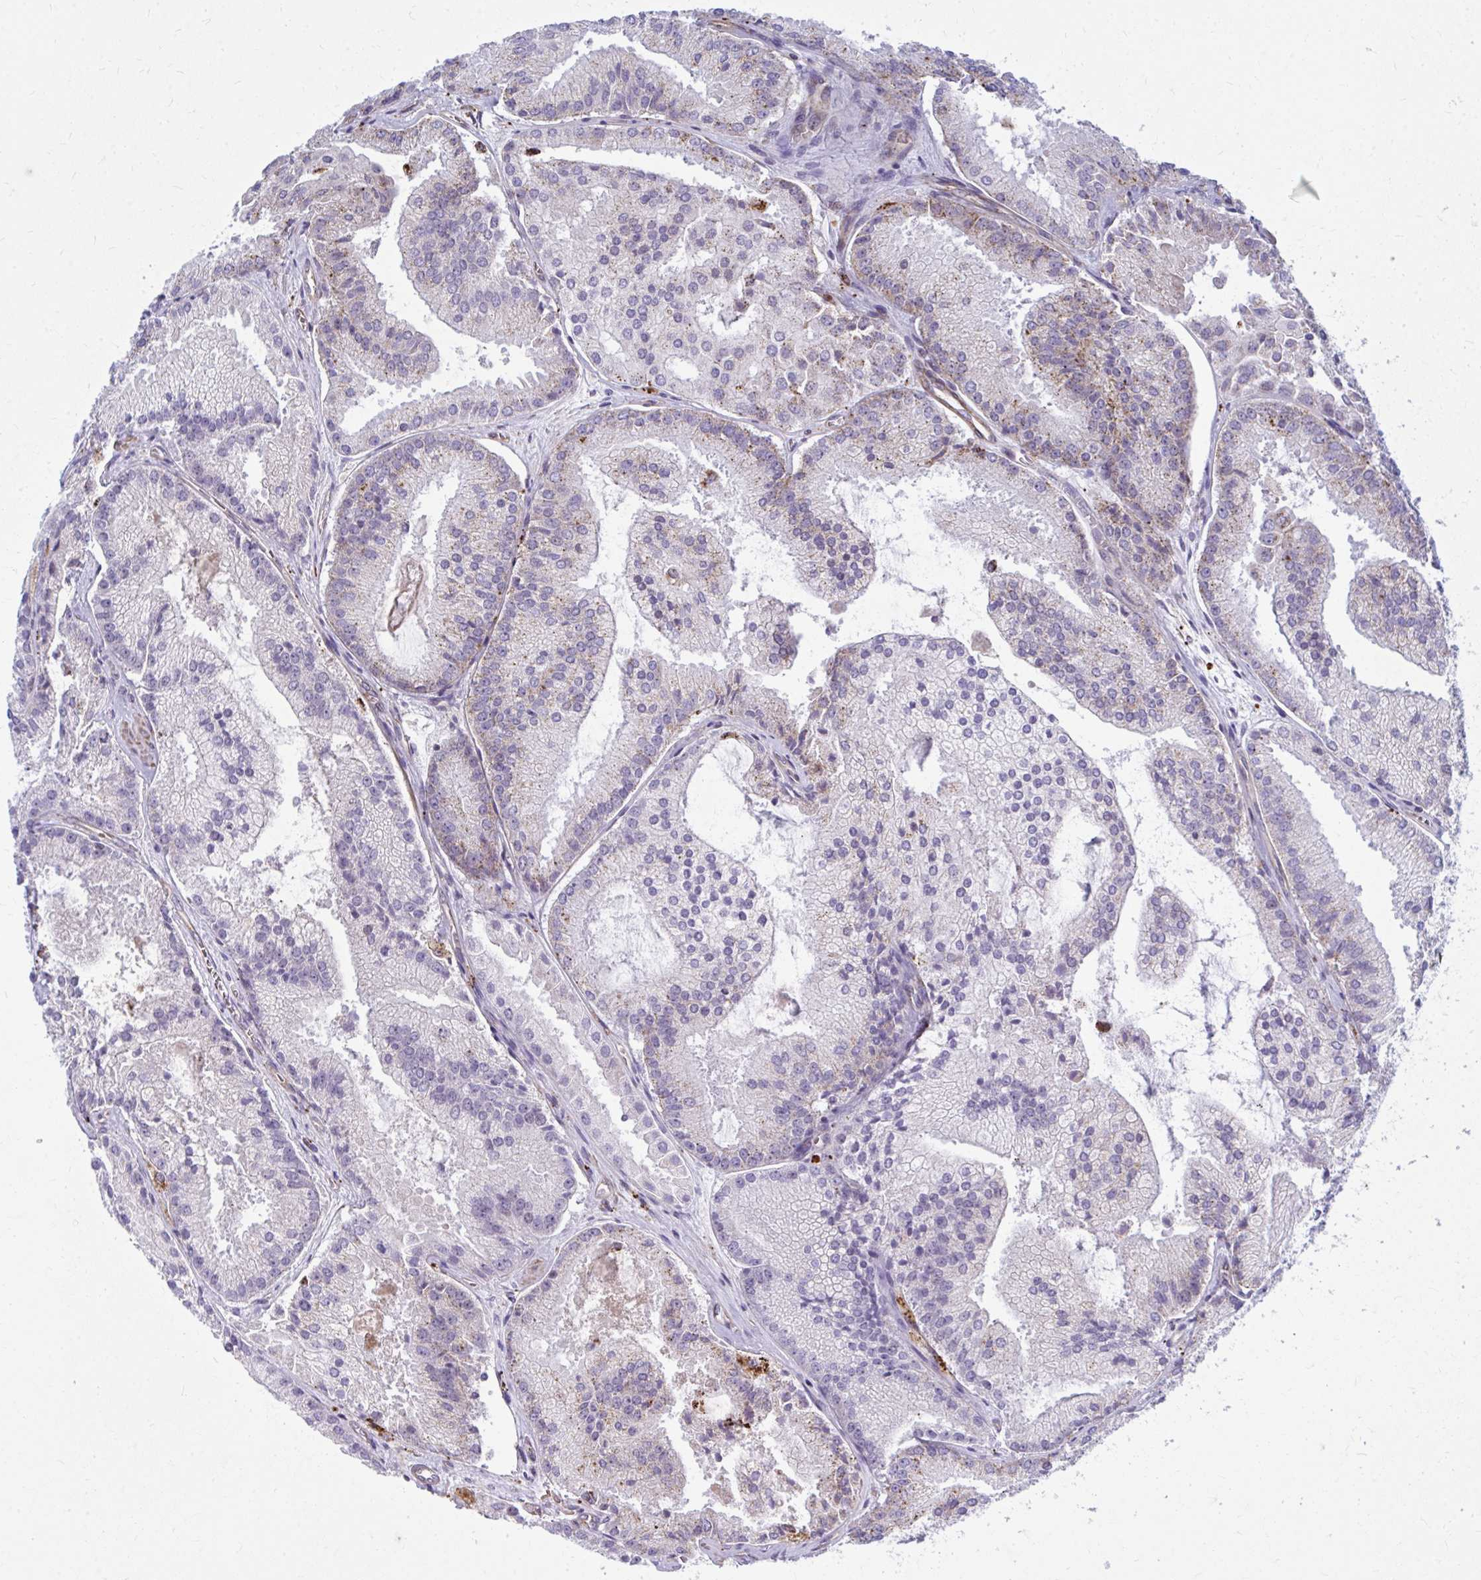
{"staining": {"intensity": "weak", "quantity": "25%-75%", "location": "cytoplasmic/membranous"}, "tissue": "prostate cancer", "cell_type": "Tumor cells", "image_type": "cancer", "snomed": [{"axis": "morphology", "description": "Adenocarcinoma, High grade"}, {"axis": "topography", "description": "Prostate"}], "caption": "IHC of human prostate cancer displays low levels of weak cytoplasmic/membranous staining in approximately 25%-75% of tumor cells.", "gene": "LRRC4B", "patient": {"sex": "male", "age": 73}}